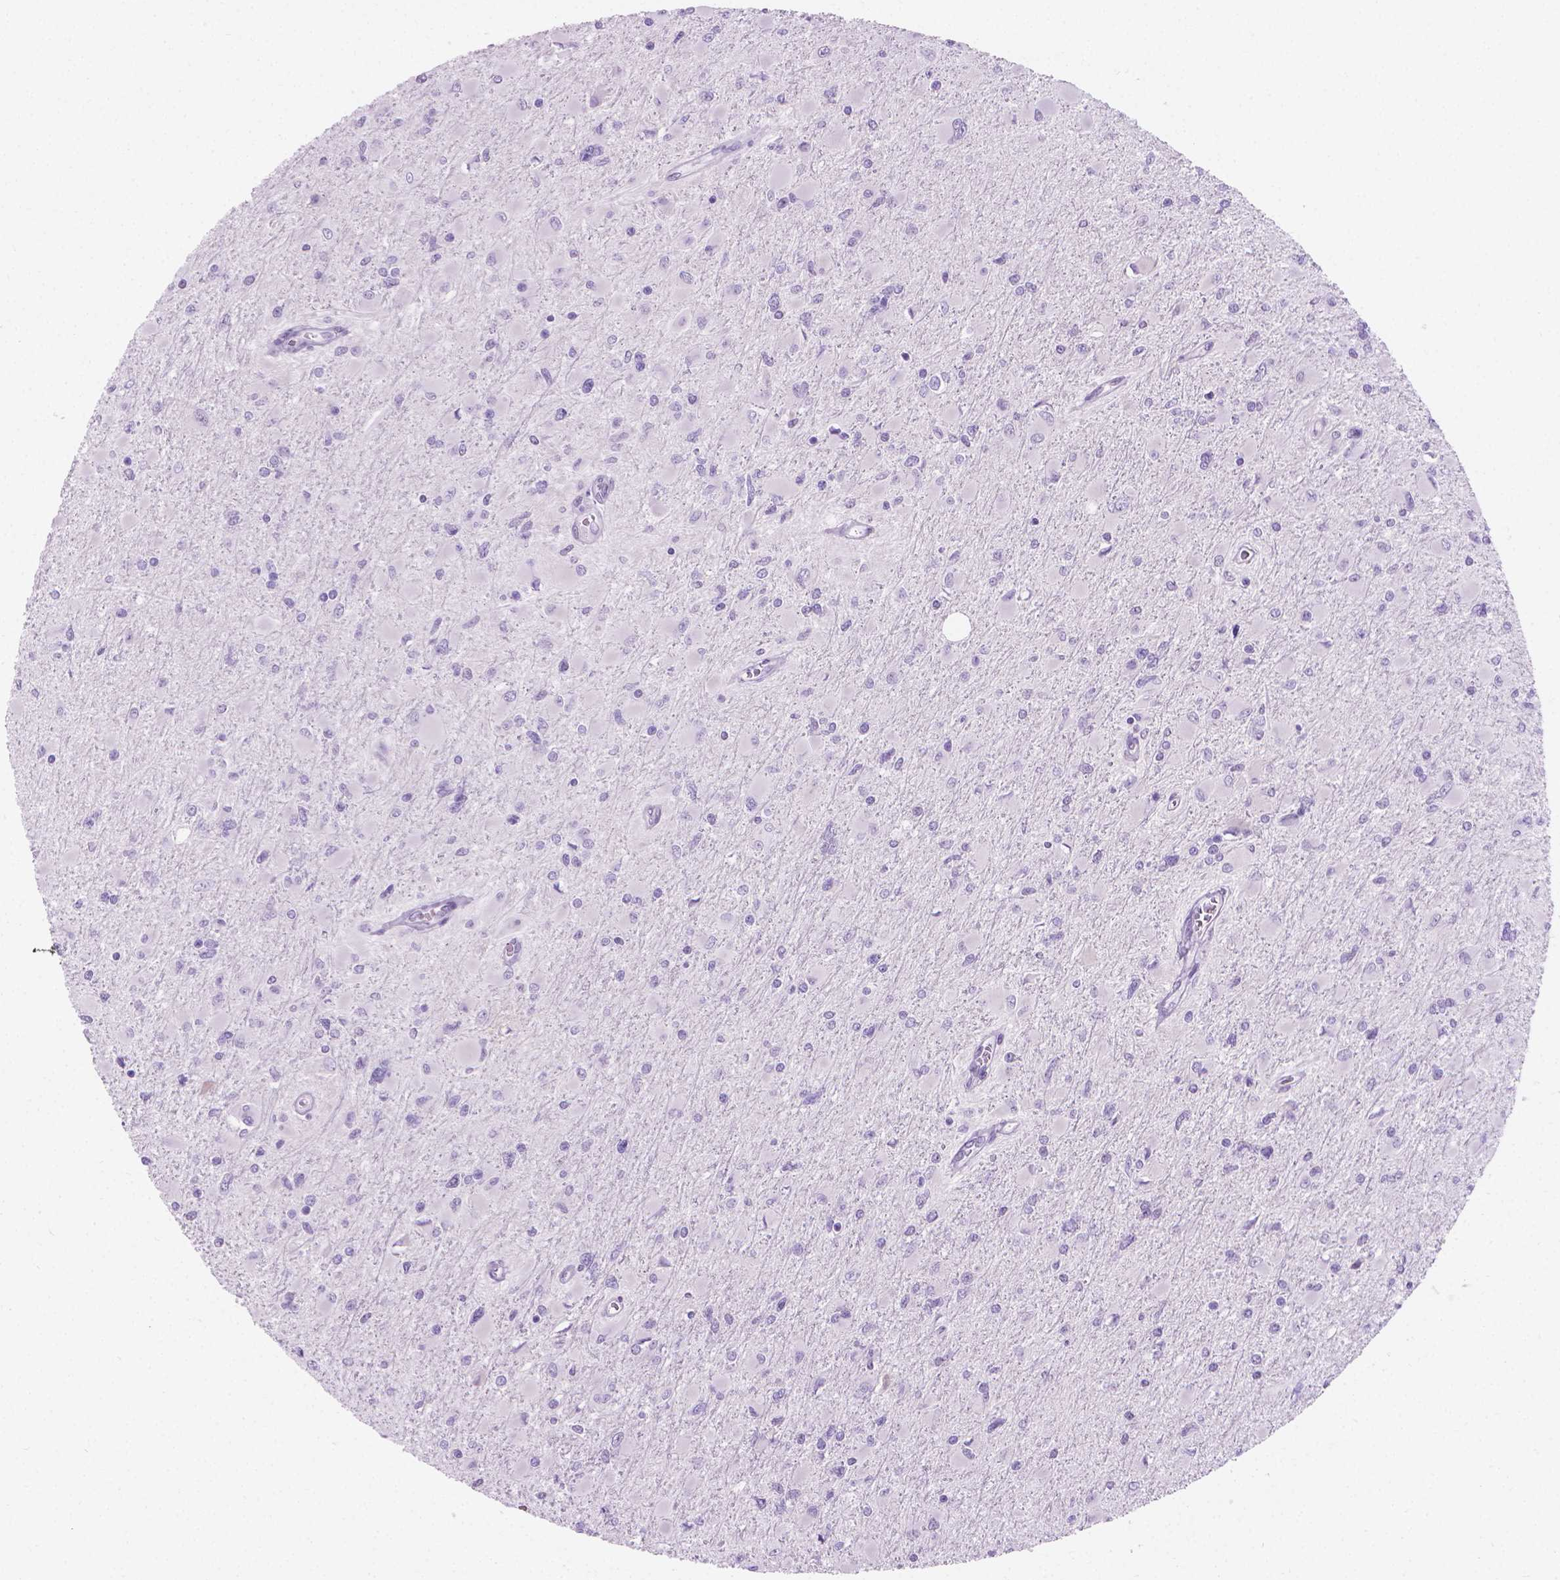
{"staining": {"intensity": "negative", "quantity": "none", "location": "none"}, "tissue": "glioma", "cell_type": "Tumor cells", "image_type": "cancer", "snomed": [{"axis": "morphology", "description": "Glioma, malignant, High grade"}, {"axis": "topography", "description": "Cerebral cortex"}], "caption": "This is a image of immunohistochemistry staining of malignant glioma (high-grade), which shows no staining in tumor cells. (Brightfield microscopy of DAB IHC at high magnification).", "gene": "CFAP52", "patient": {"sex": "female", "age": 36}}